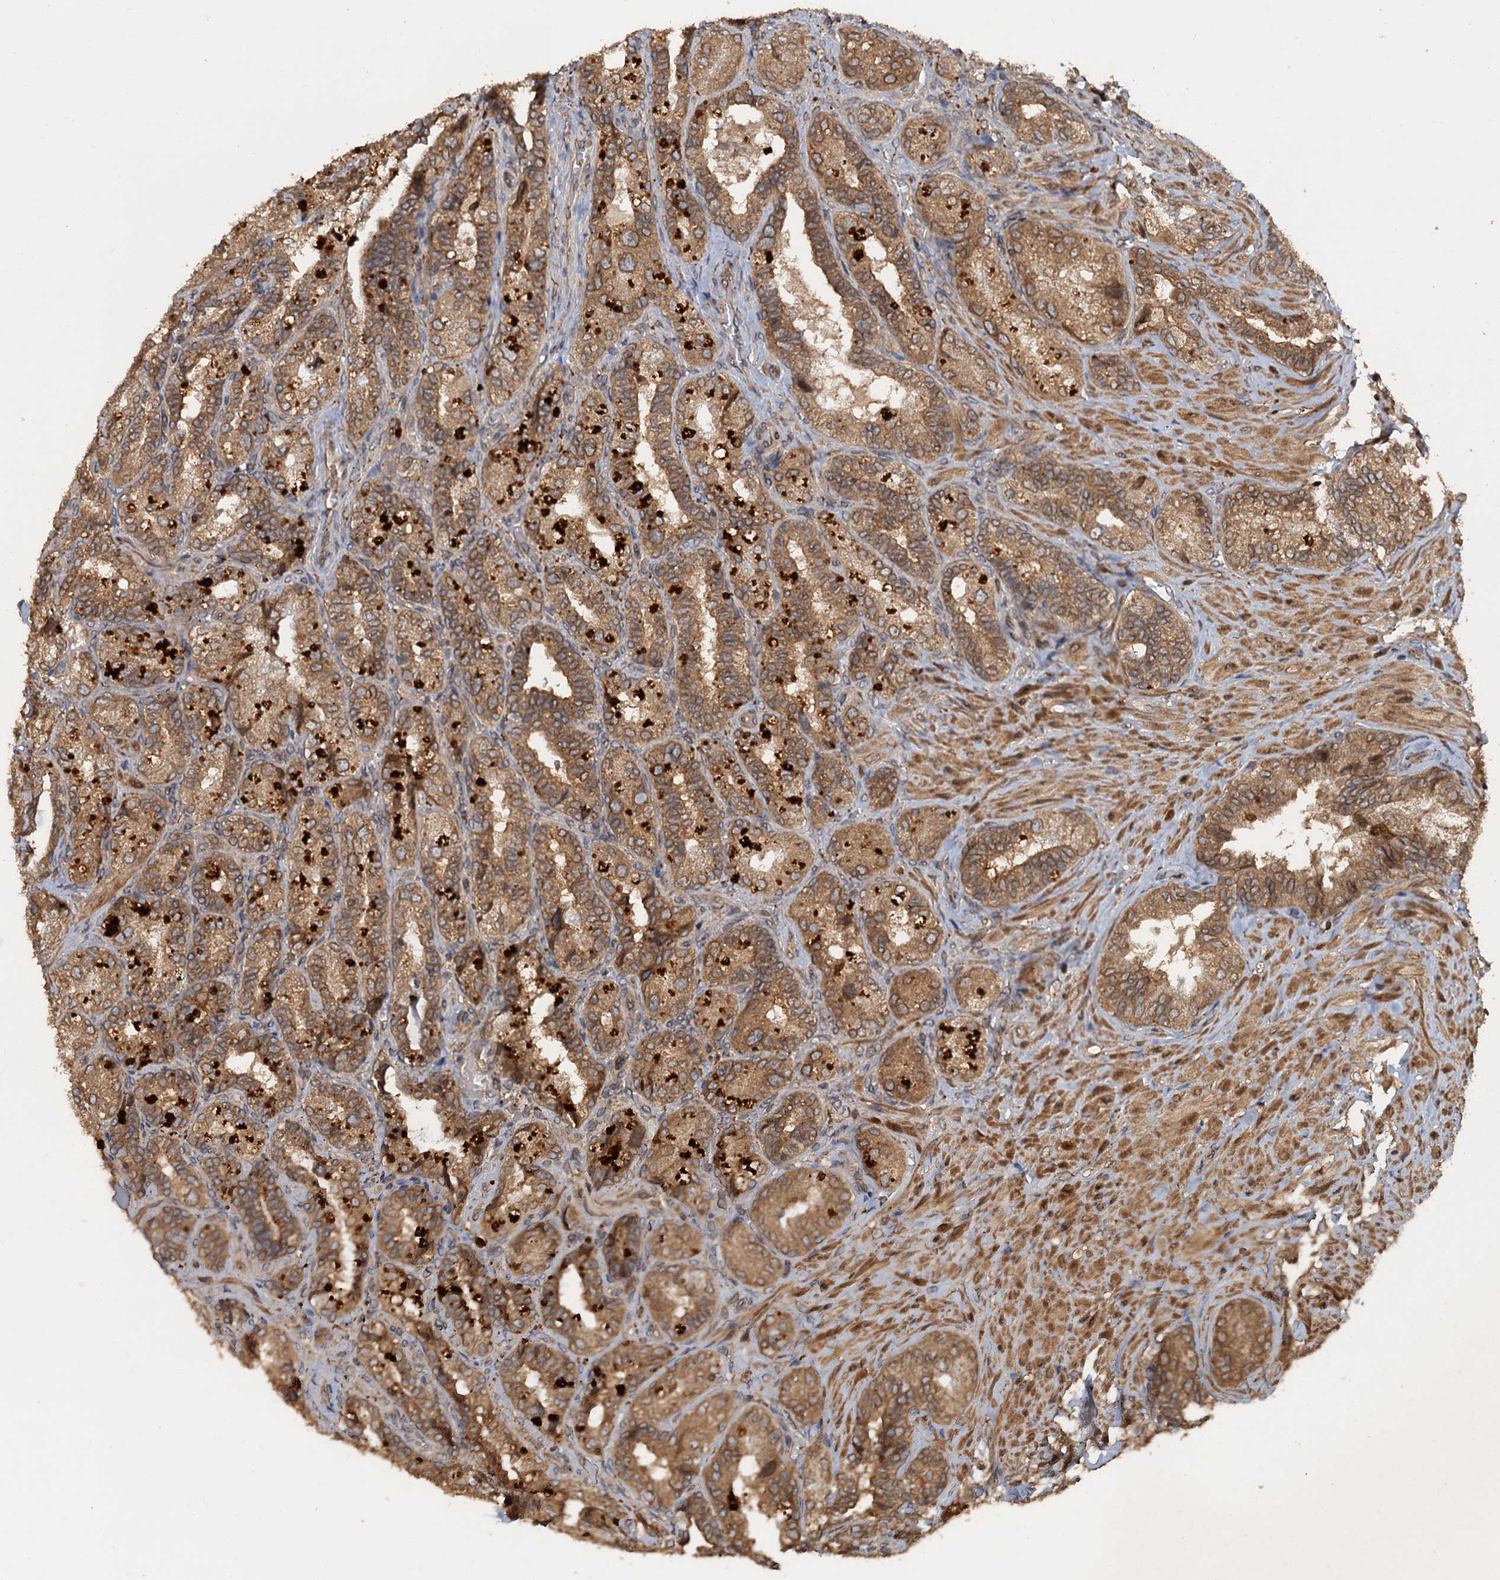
{"staining": {"intensity": "moderate", "quantity": ">75%", "location": "cytoplasmic/membranous,nuclear"}, "tissue": "seminal vesicle", "cell_type": "Glandular cells", "image_type": "normal", "snomed": [{"axis": "morphology", "description": "Normal tissue, NOS"}, {"axis": "topography", "description": "Prostate and seminal vesicle, NOS"}, {"axis": "topography", "description": "Prostate"}, {"axis": "topography", "description": "Seminal veicle"}], "caption": "Immunohistochemical staining of benign seminal vesicle shows >75% levels of moderate cytoplasmic/membranous,nuclear protein expression in approximately >75% of glandular cells.", "gene": "GLE1", "patient": {"sex": "male", "age": 67}}